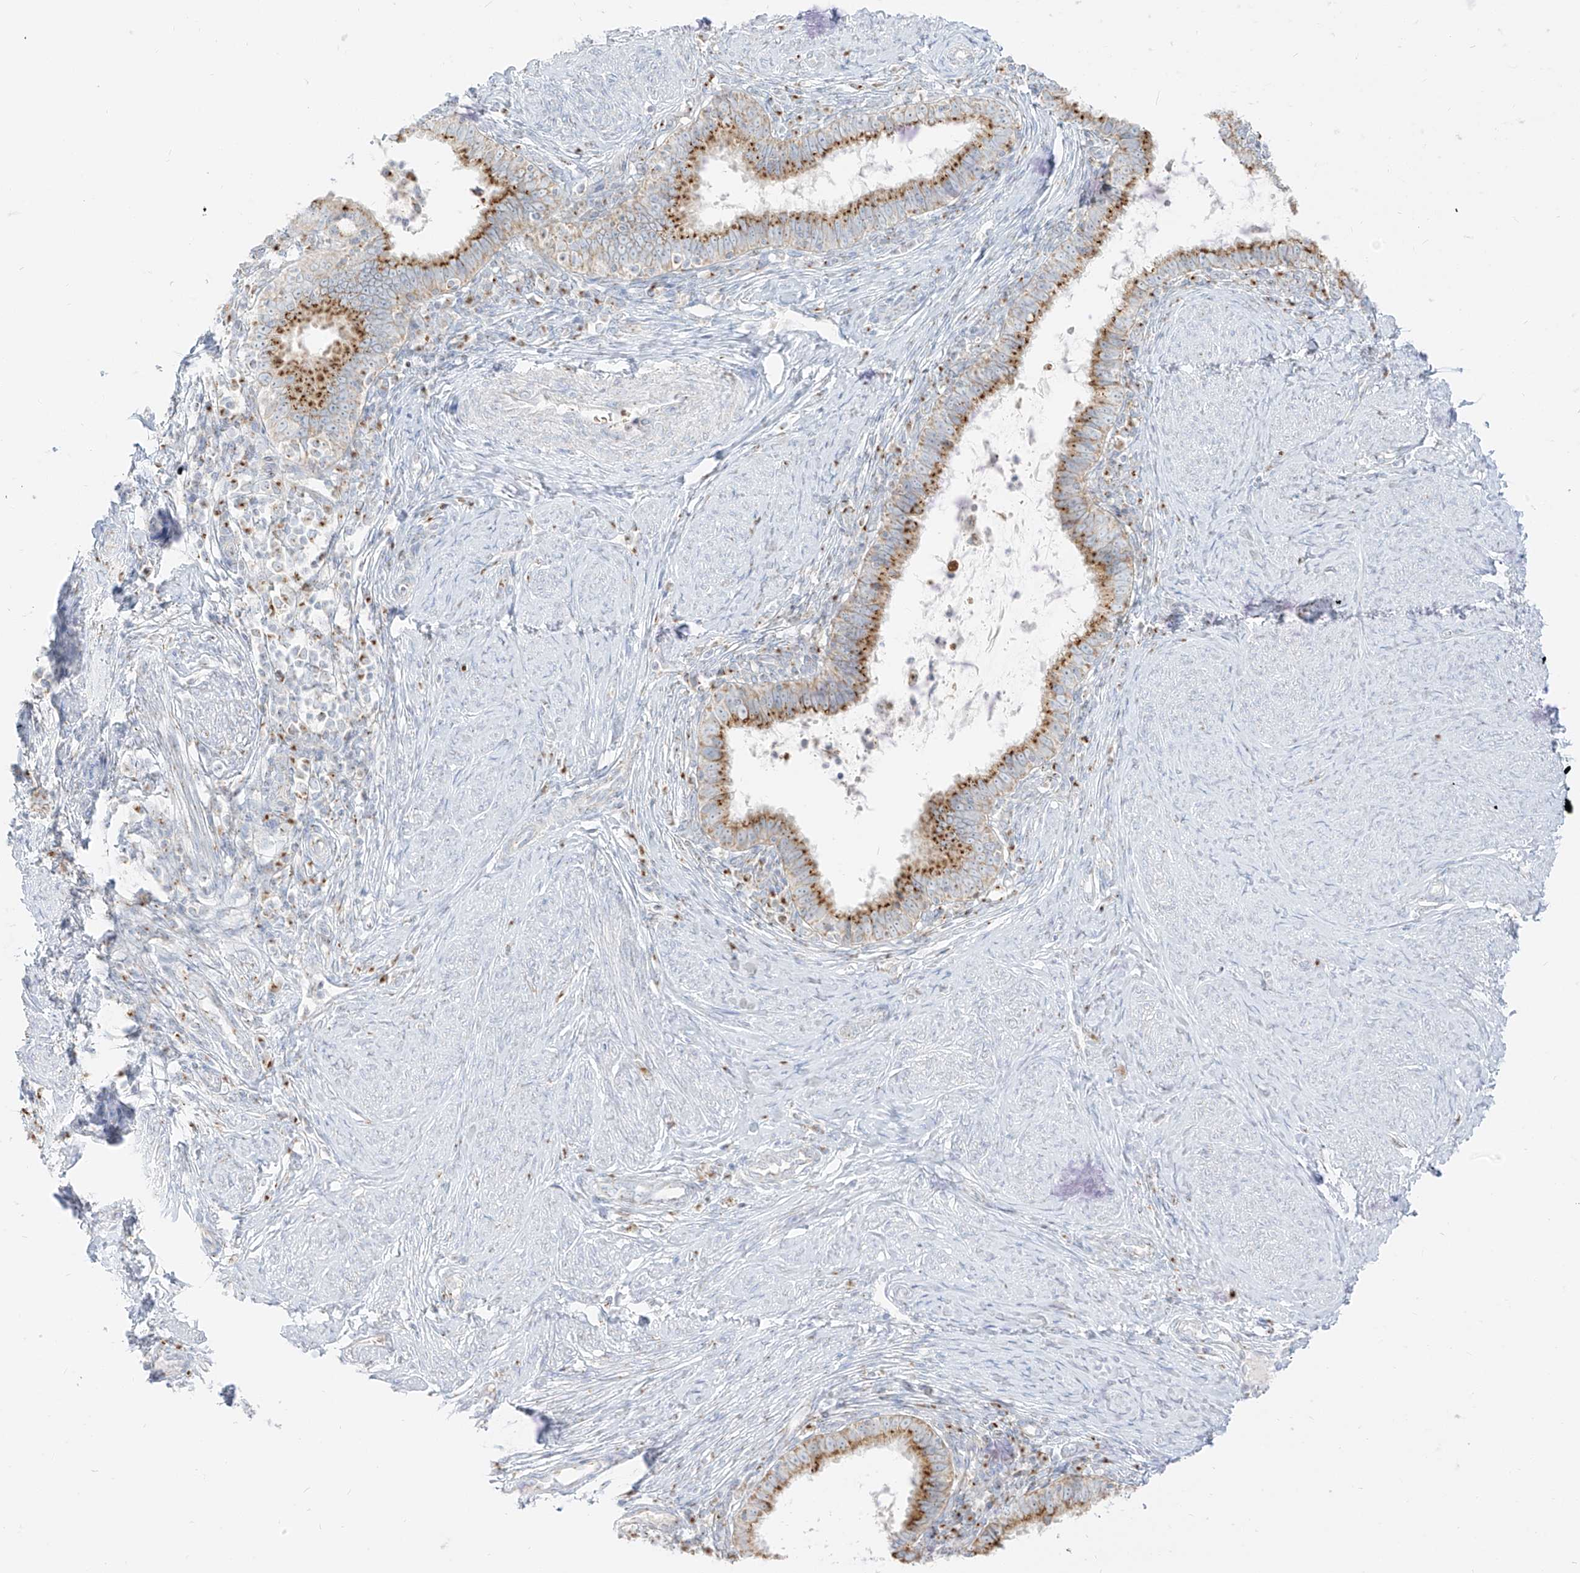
{"staining": {"intensity": "moderate", "quantity": ">75%", "location": "cytoplasmic/membranous"}, "tissue": "cervical cancer", "cell_type": "Tumor cells", "image_type": "cancer", "snomed": [{"axis": "morphology", "description": "Adenocarcinoma, NOS"}, {"axis": "topography", "description": "Cervix"}], "caption": "Cervical adenocarcinoma was stained to show a protein in brown. There is medium levels of moderate cytoplasmic/membranous positivity in about >75% of tumor cells. Using DAB (brown) and hematoxylin (blue) stains, captured at high magnification using brightfield microscopy.", "gene": "TMEM87B", "patient": {"sex": "female", "age": 36}}